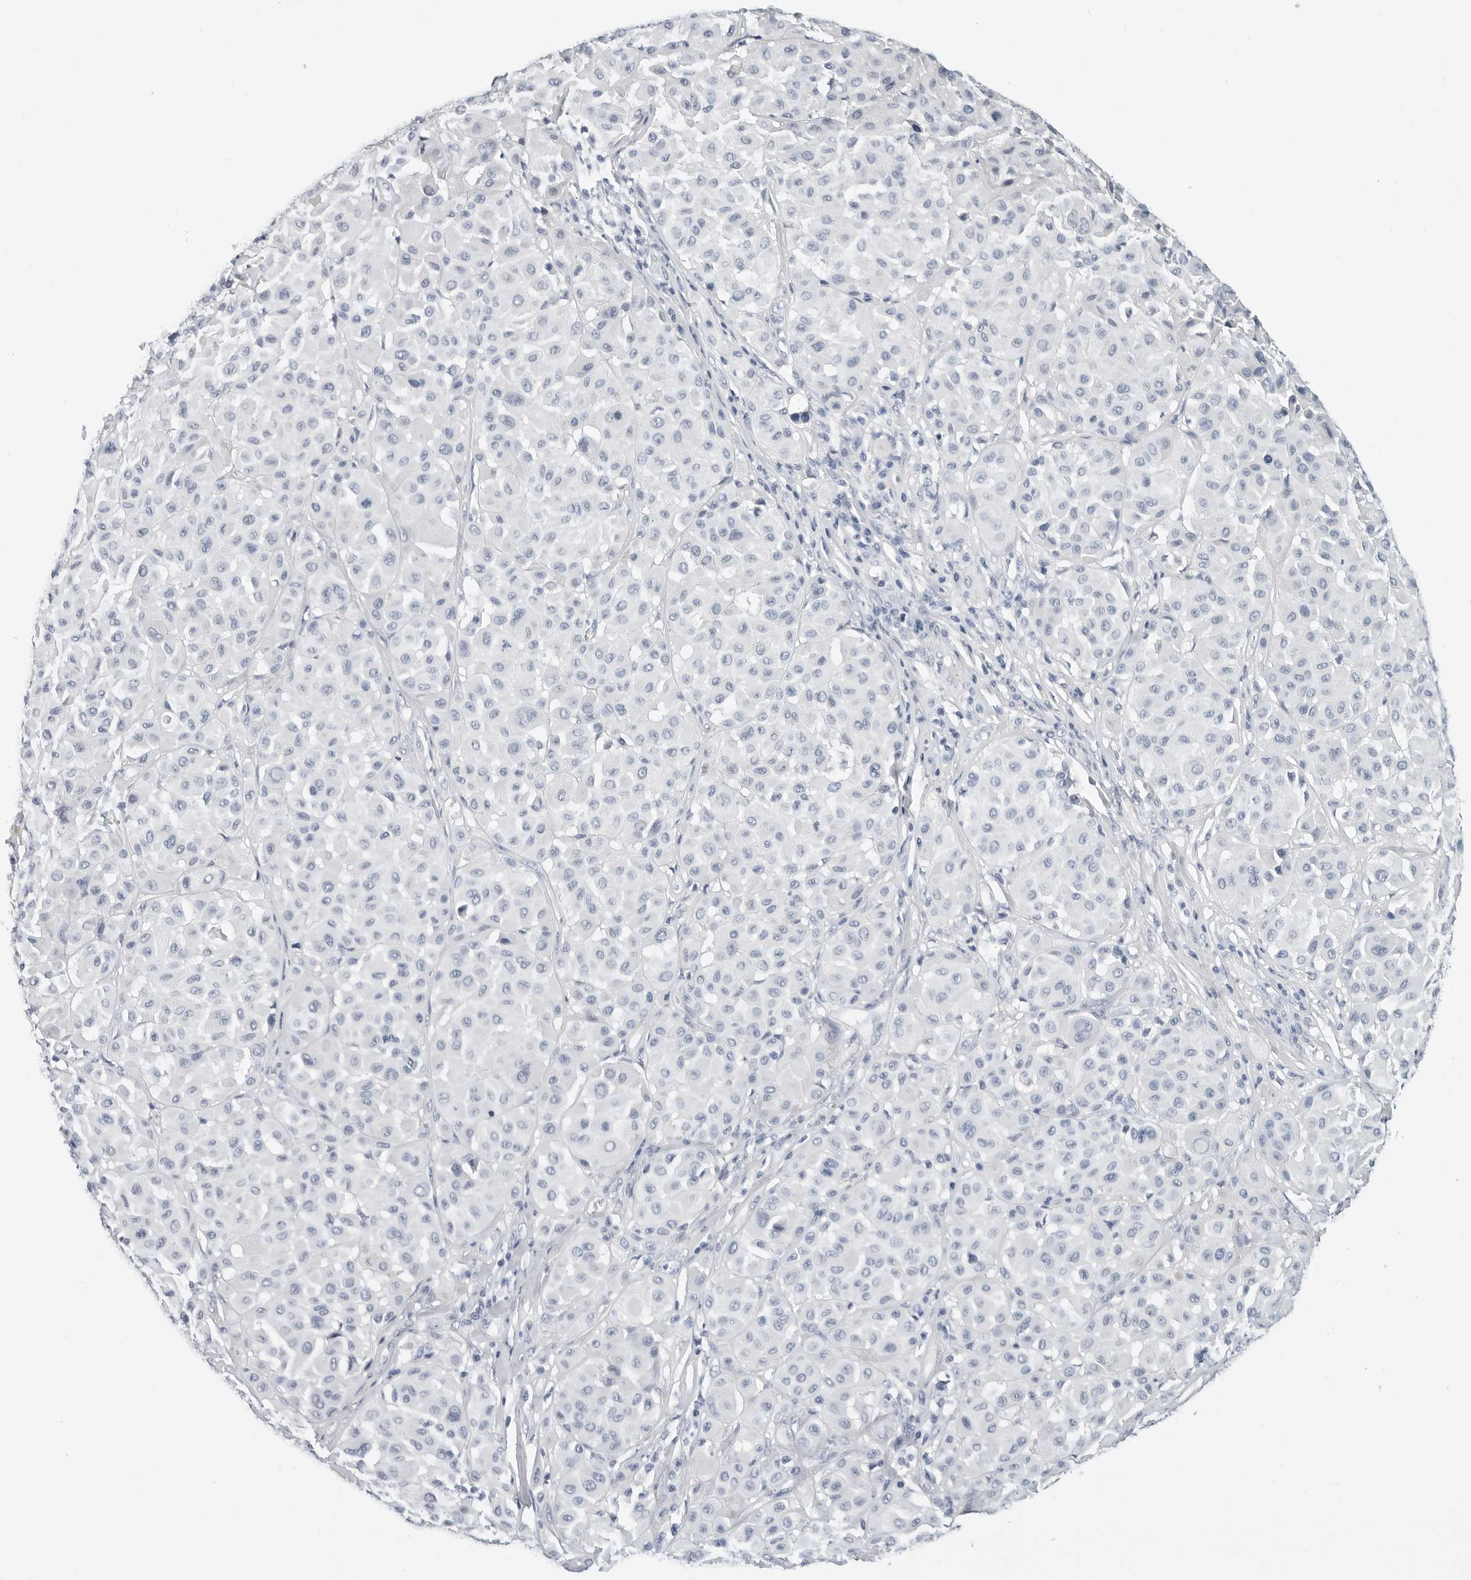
{"staining": {"intensity": "negative", "quantity": "none", "location": "none"}, "tissue": "melanoma", "cell_type": "Tumor cells", "image_type": "cancer", "snomed": [{"axis": "morphology", "description": "Malignant melanoma, Metastatic site"}, {"axis": "topography", "description": "Soft tissue"}], "caption": "Protein analysis of malignant melanoma (metastatic site) reveals no significant positivity in tumor cells.", "gene": "PLN", "patient": {"sex": "male", "age": 41}}